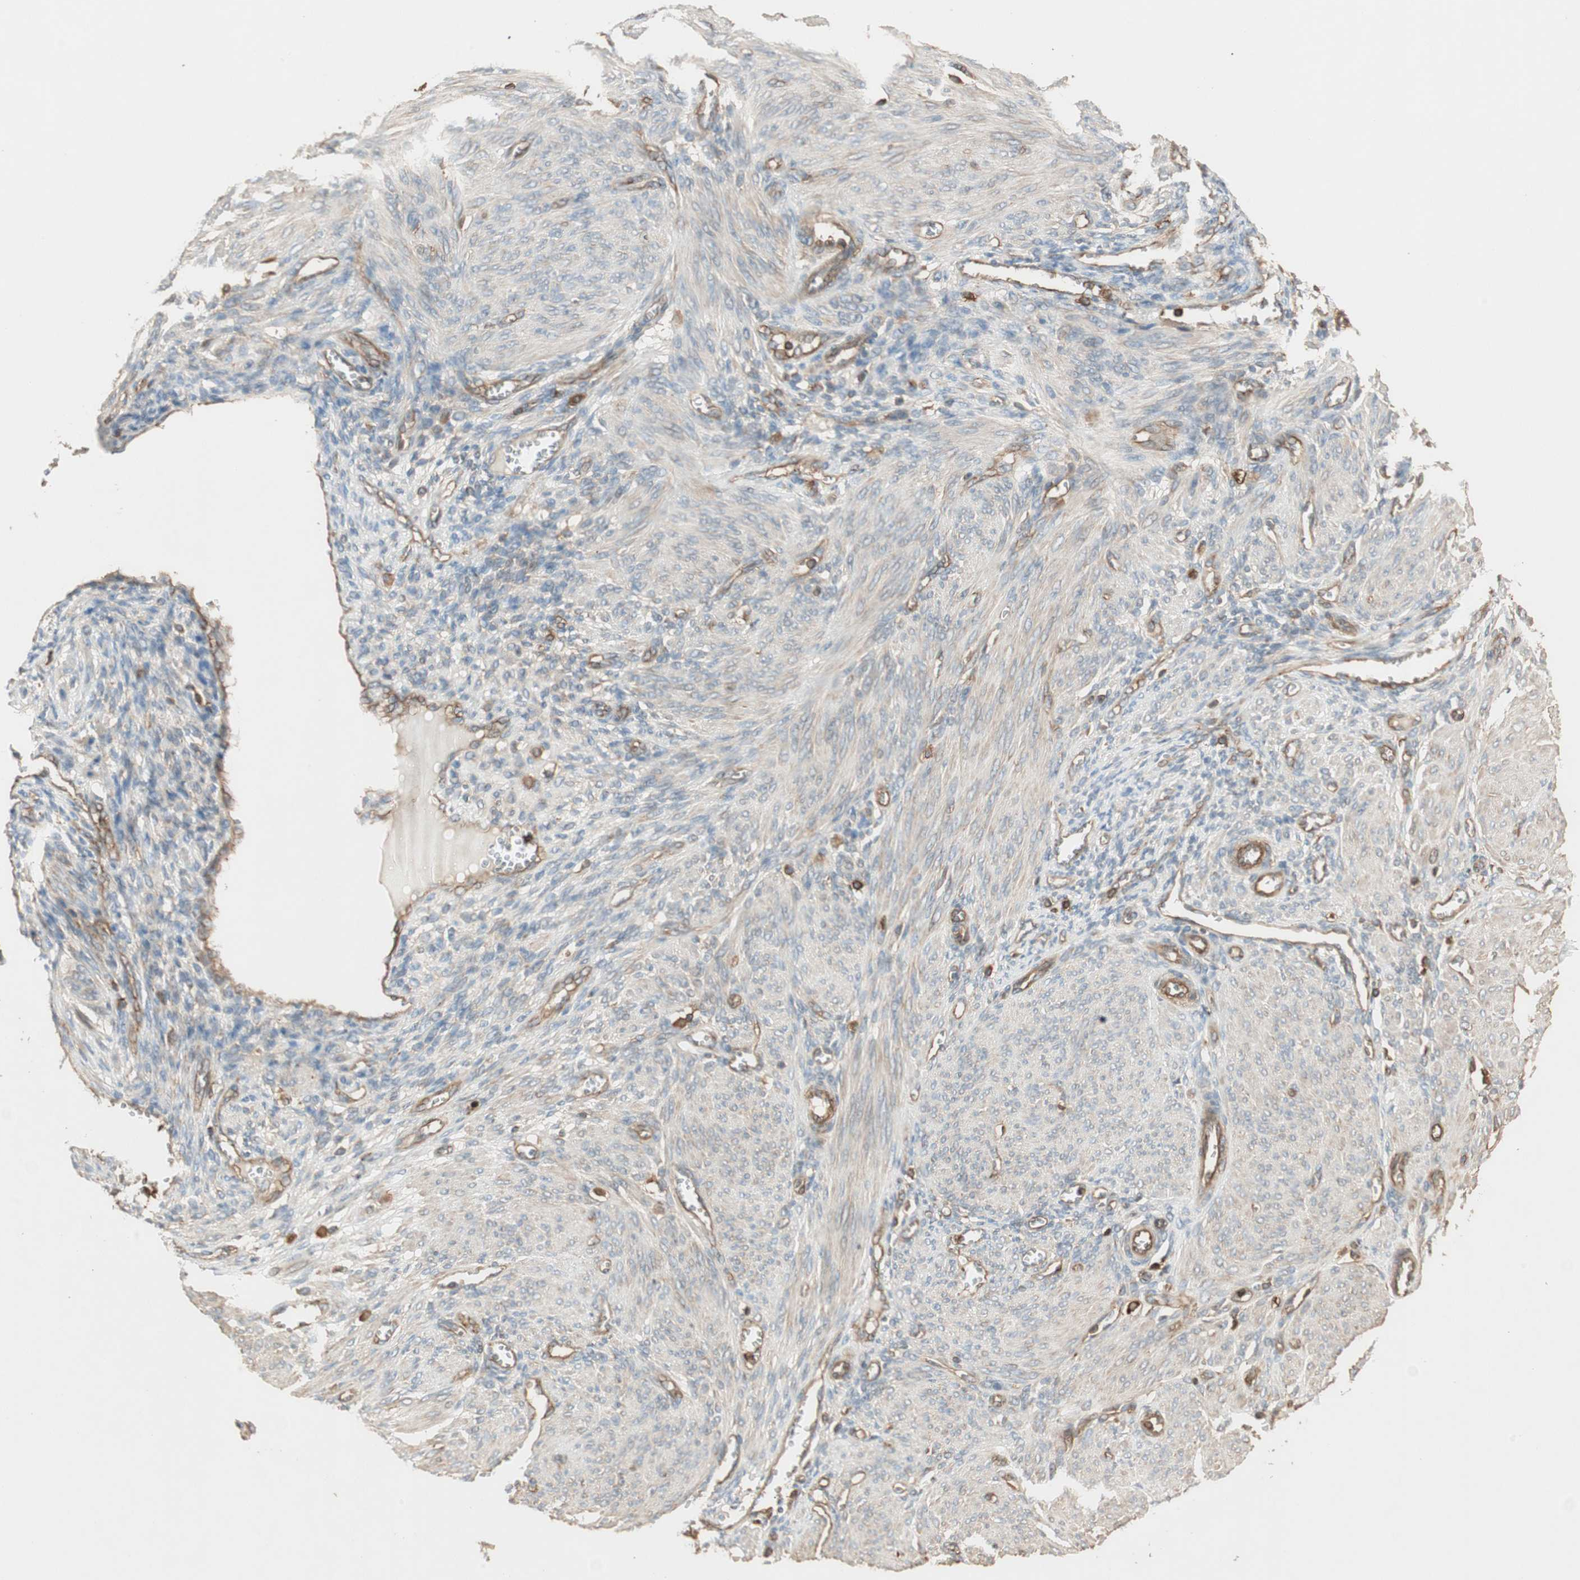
{"staining": {"intensity": "strong", "quantity": ">75%", "location": "cytoplasmic/membranous"}, "tissue": "endometrium", "cell_type": "Glandular cells", "image_type": "normal", "snomed": [{"axis": "morphology", "description": "Normal tissue, NOS"}, {"axis": "topography", "description": "Endometrium"}], "caption": "The image displays immunohistochemical staining of unremarkable endometrium. There is strong cytoplasmic/membranous positivity is appreciated in approximately >75% of glandular cells. (brown staining indicates protein expression, while blue staining denotes nuclei).", "gene": "TCP11L1", "patient": {"sex": "female", "age": 72}}